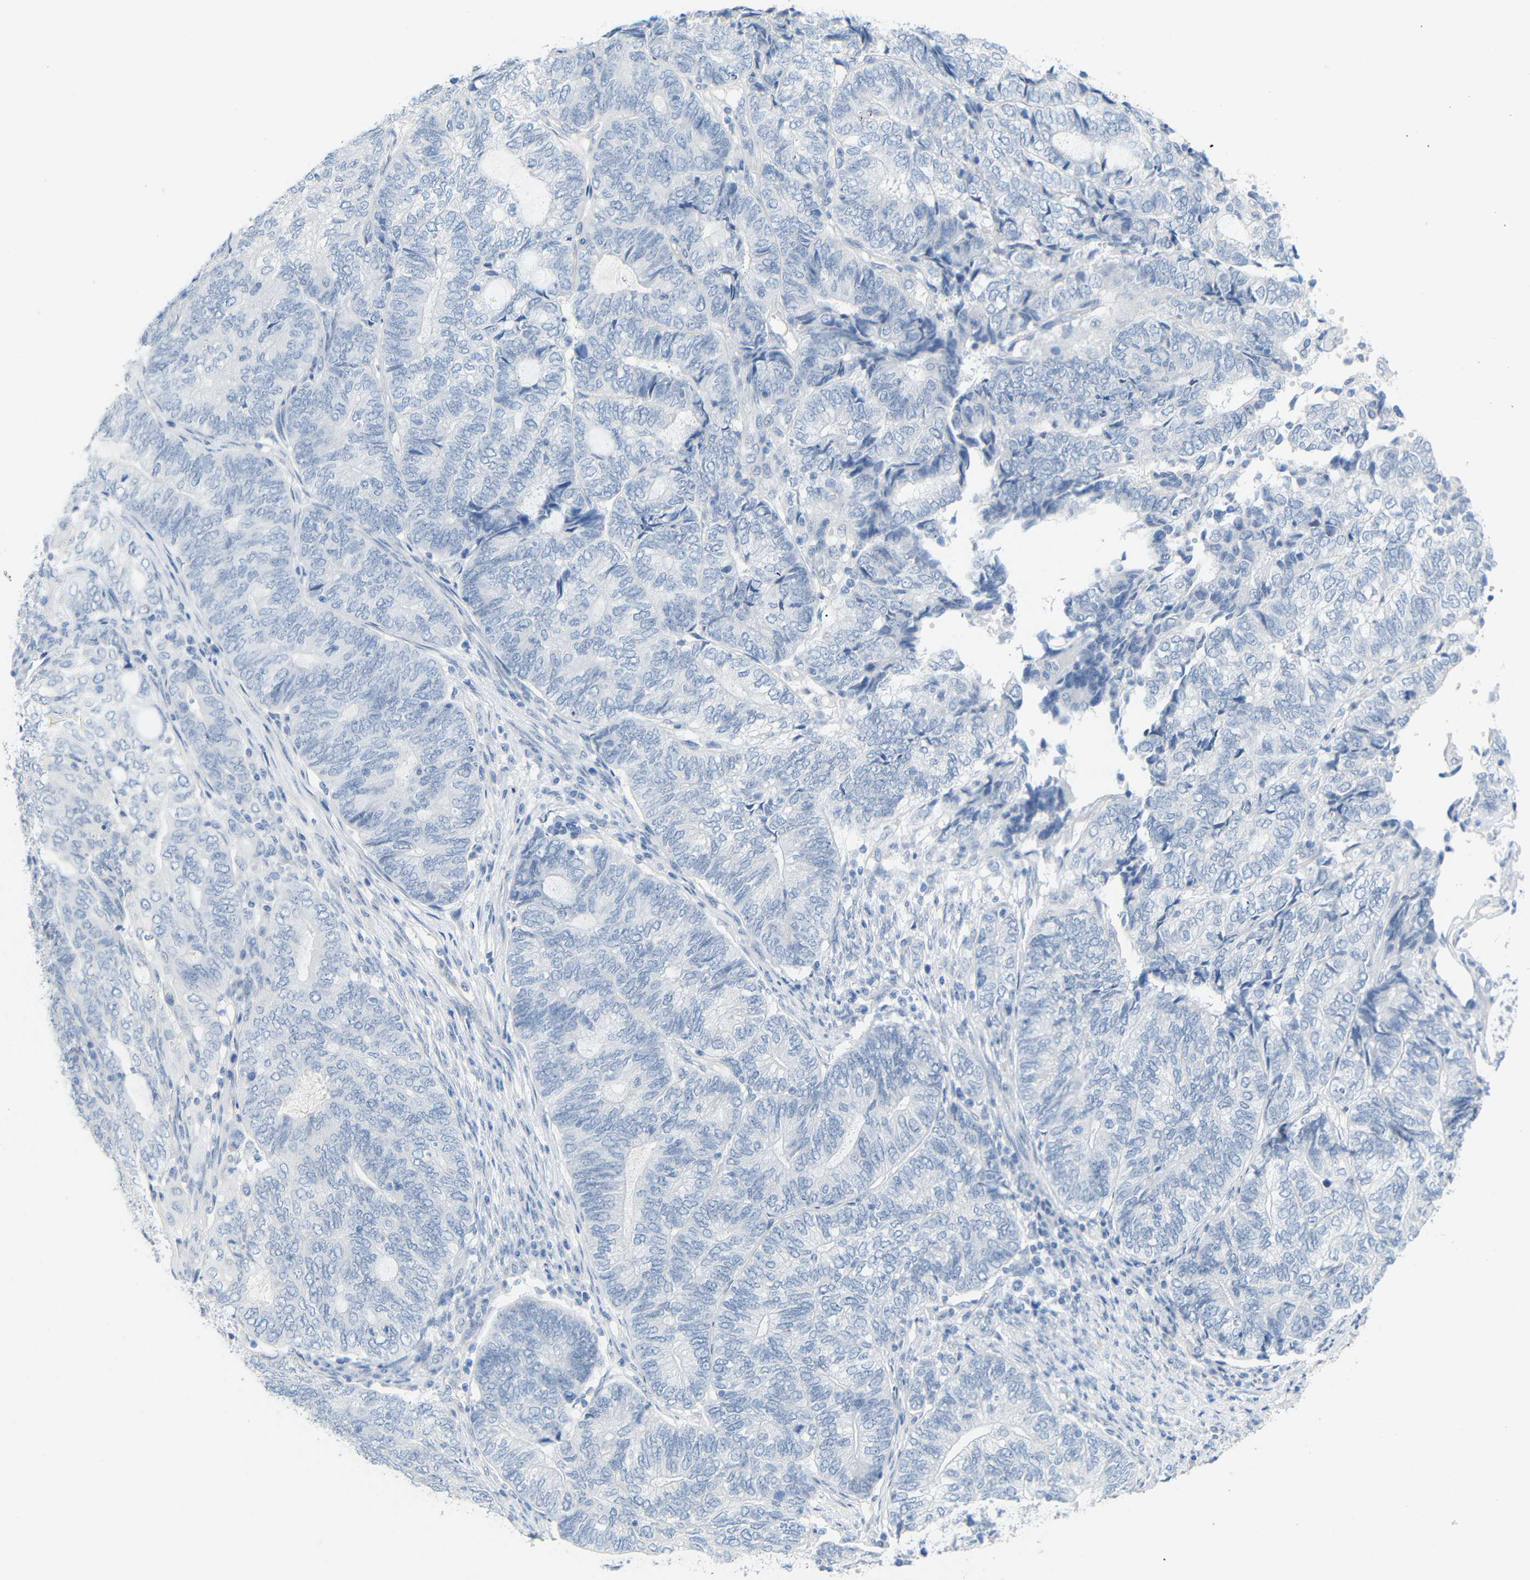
{"staining": {"intensity": "negative", "quantity": "none", "location": "none"}, "tissue": "endometrial cancer", "cell_type": "Tumor cells", "image_type": "cancer", "snomed": [{"axis": "morphology", "description": "Adenocarcinoma, NOS"}, {"axis": "topography", "description": "Uterus"}, {"axis": "topography", "description": "Endometrium"}], "caption": "The photomicrograph shows no staining of tumor cells in endometrial adenocarcinoma.", "gene": "OPN1SW", "patient": {"sex": "female", "age": 70}}